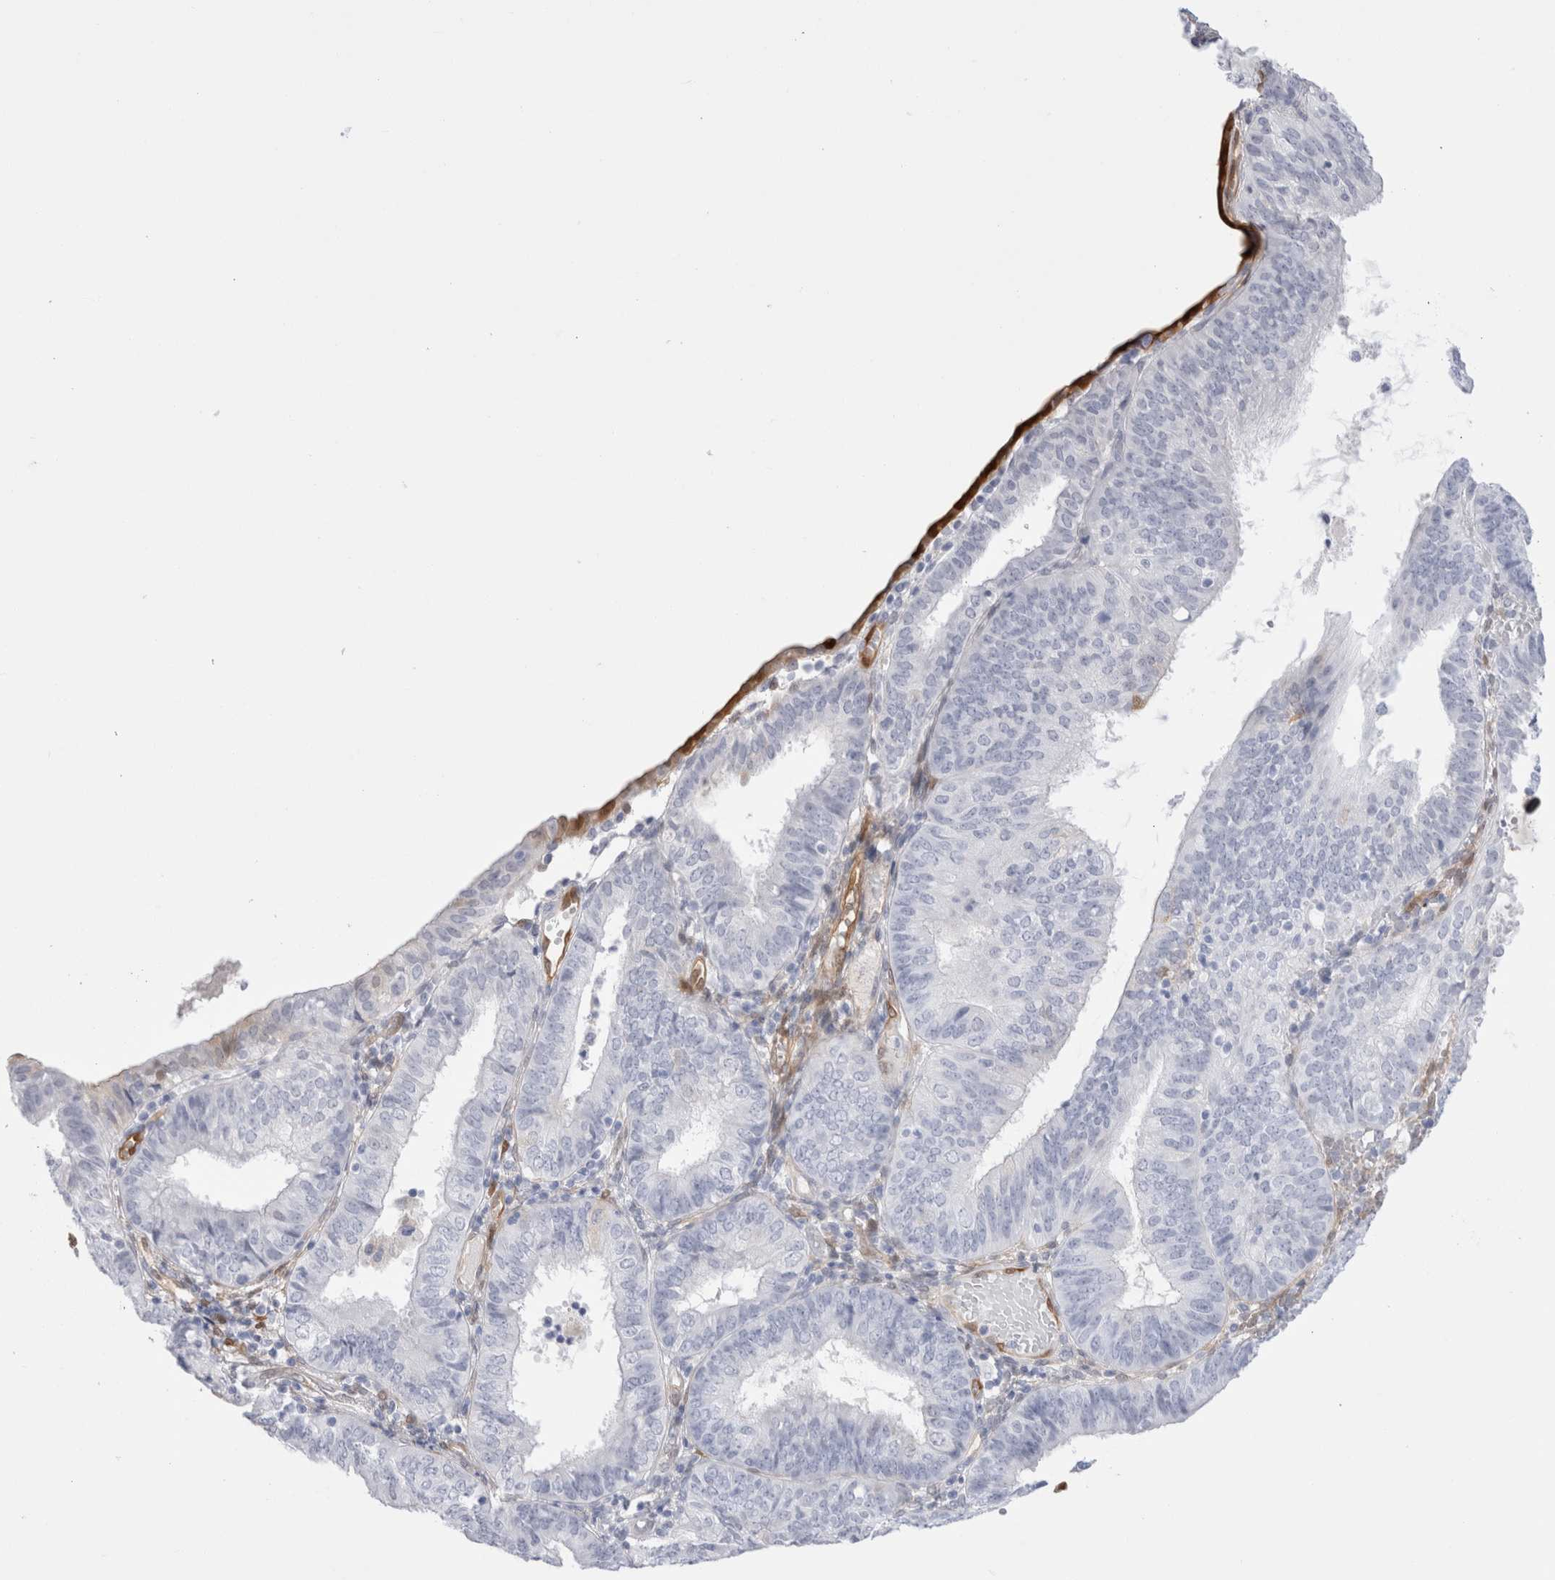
{"staining": {"intensity": "negative", "quantity": "none", "location": "none"}, "tissue": "endometrial cancer", "cell_type": "Tumor cells", "image_type": "cancer", "snomed": [{"axis": "morphology", "description": "Adenocarcinoma, NOS"}, {"axis": "topography", "description": "Endometrium"}], "caption": "The immunohistochemistry (IHC) histopathology image has no significant staining in tumor cells of endometrial cancer (adenocarcinoma) tissue. (DAB (3,3'-diaminobenzidine) IHC with hematoxylin counter stain).", "gene": "NAPEPLD", "patient": {"sex": "female", "age": 58}}